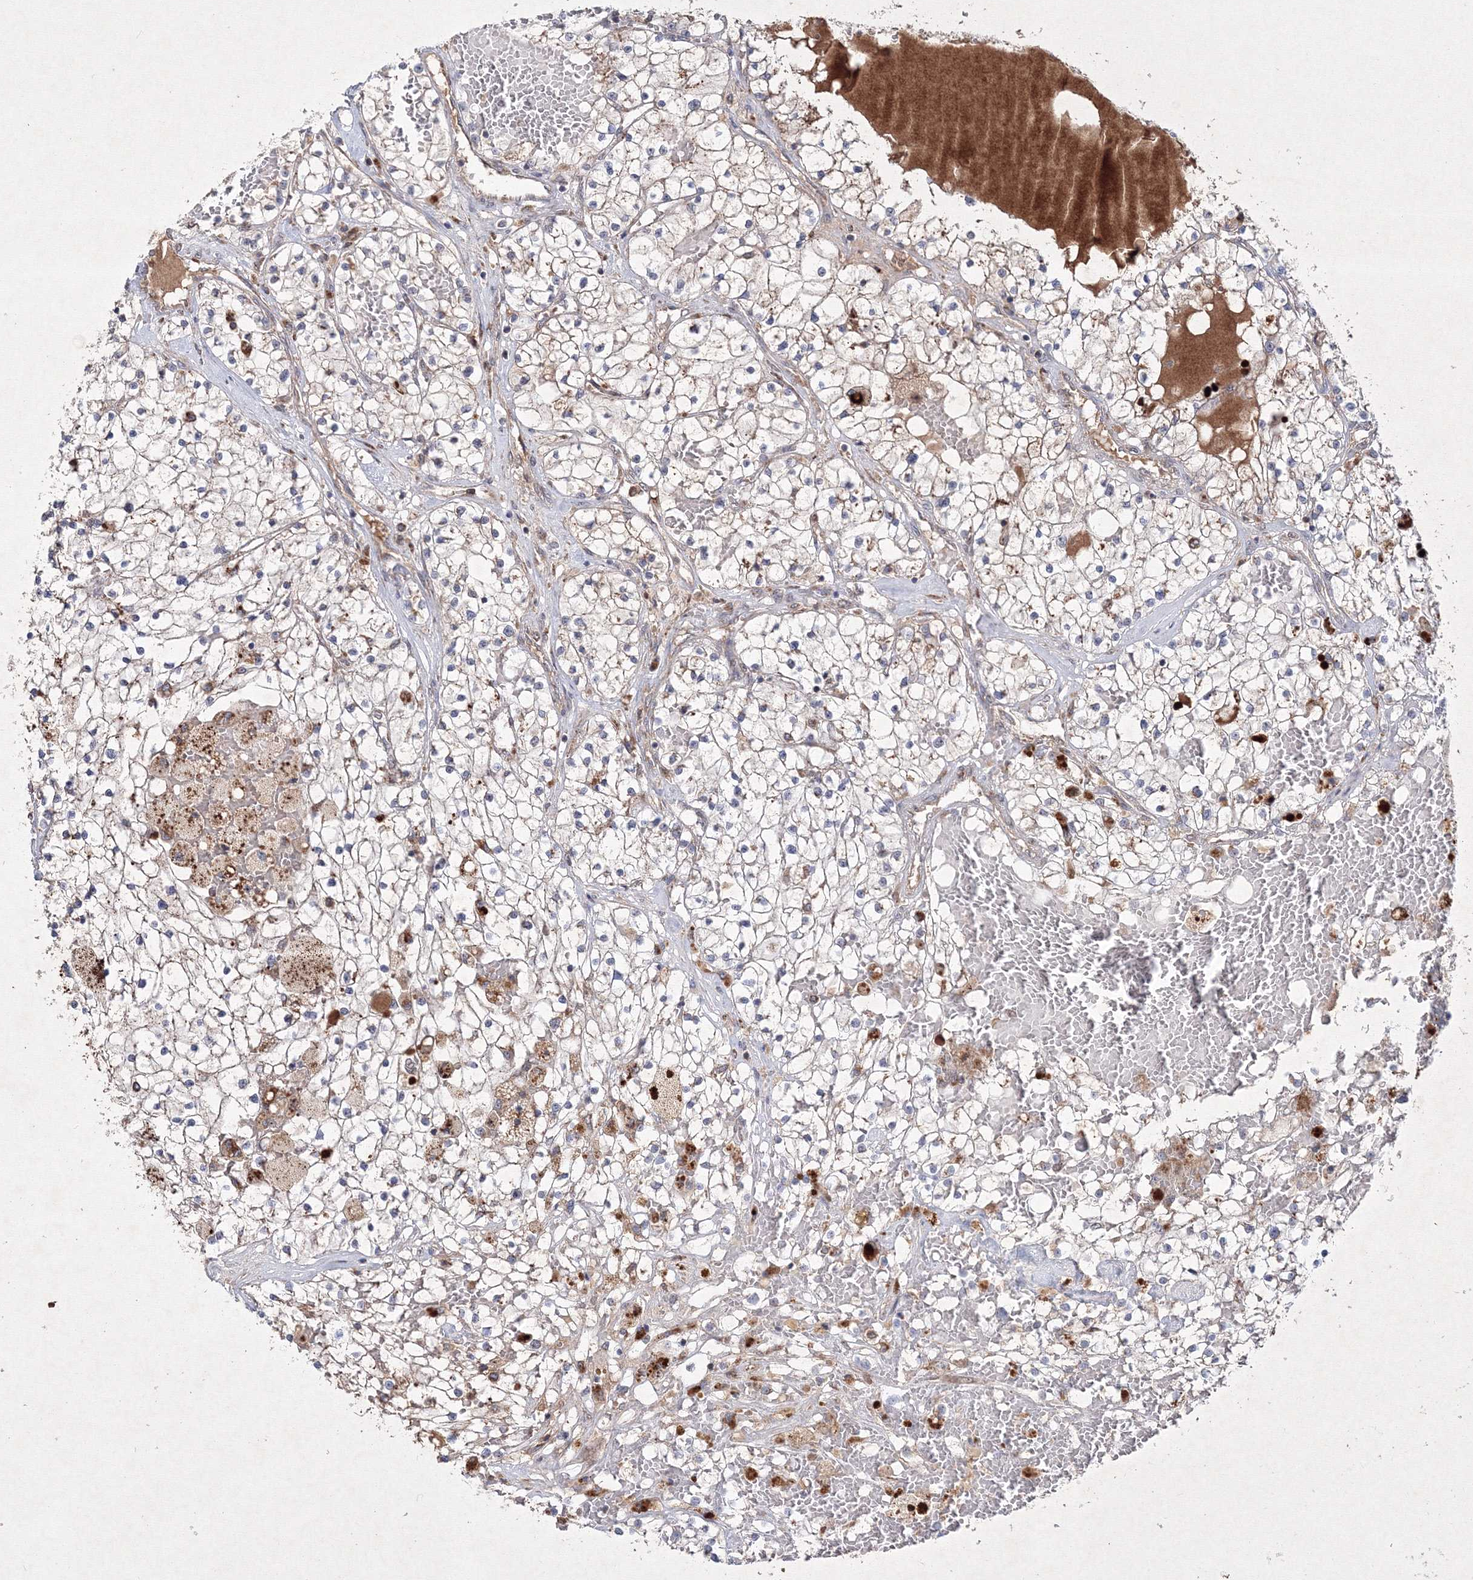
{"staining": {"intensity": "weak", "quantity": "<25%", "location": "cytoplasmic/membranous"}, "tissue": "renal cancer", "cell_type": "Tumor cells", "image_type": "cancer", "snomed": [{"axis": "morphology", "description": "Normal tissue, NOS"}, {"axis": "morphology", "description": "Adenocarcinoma, NOS"}, {"axis": "topography", "description": "Kidney"}], "caption": "This is an immunohistochemistry (IHC) image of renal adenocarcinoma. There is no expression in tumor cells.", "gene": "PEX13", "patient": {"sex": "male", "age": 68}}